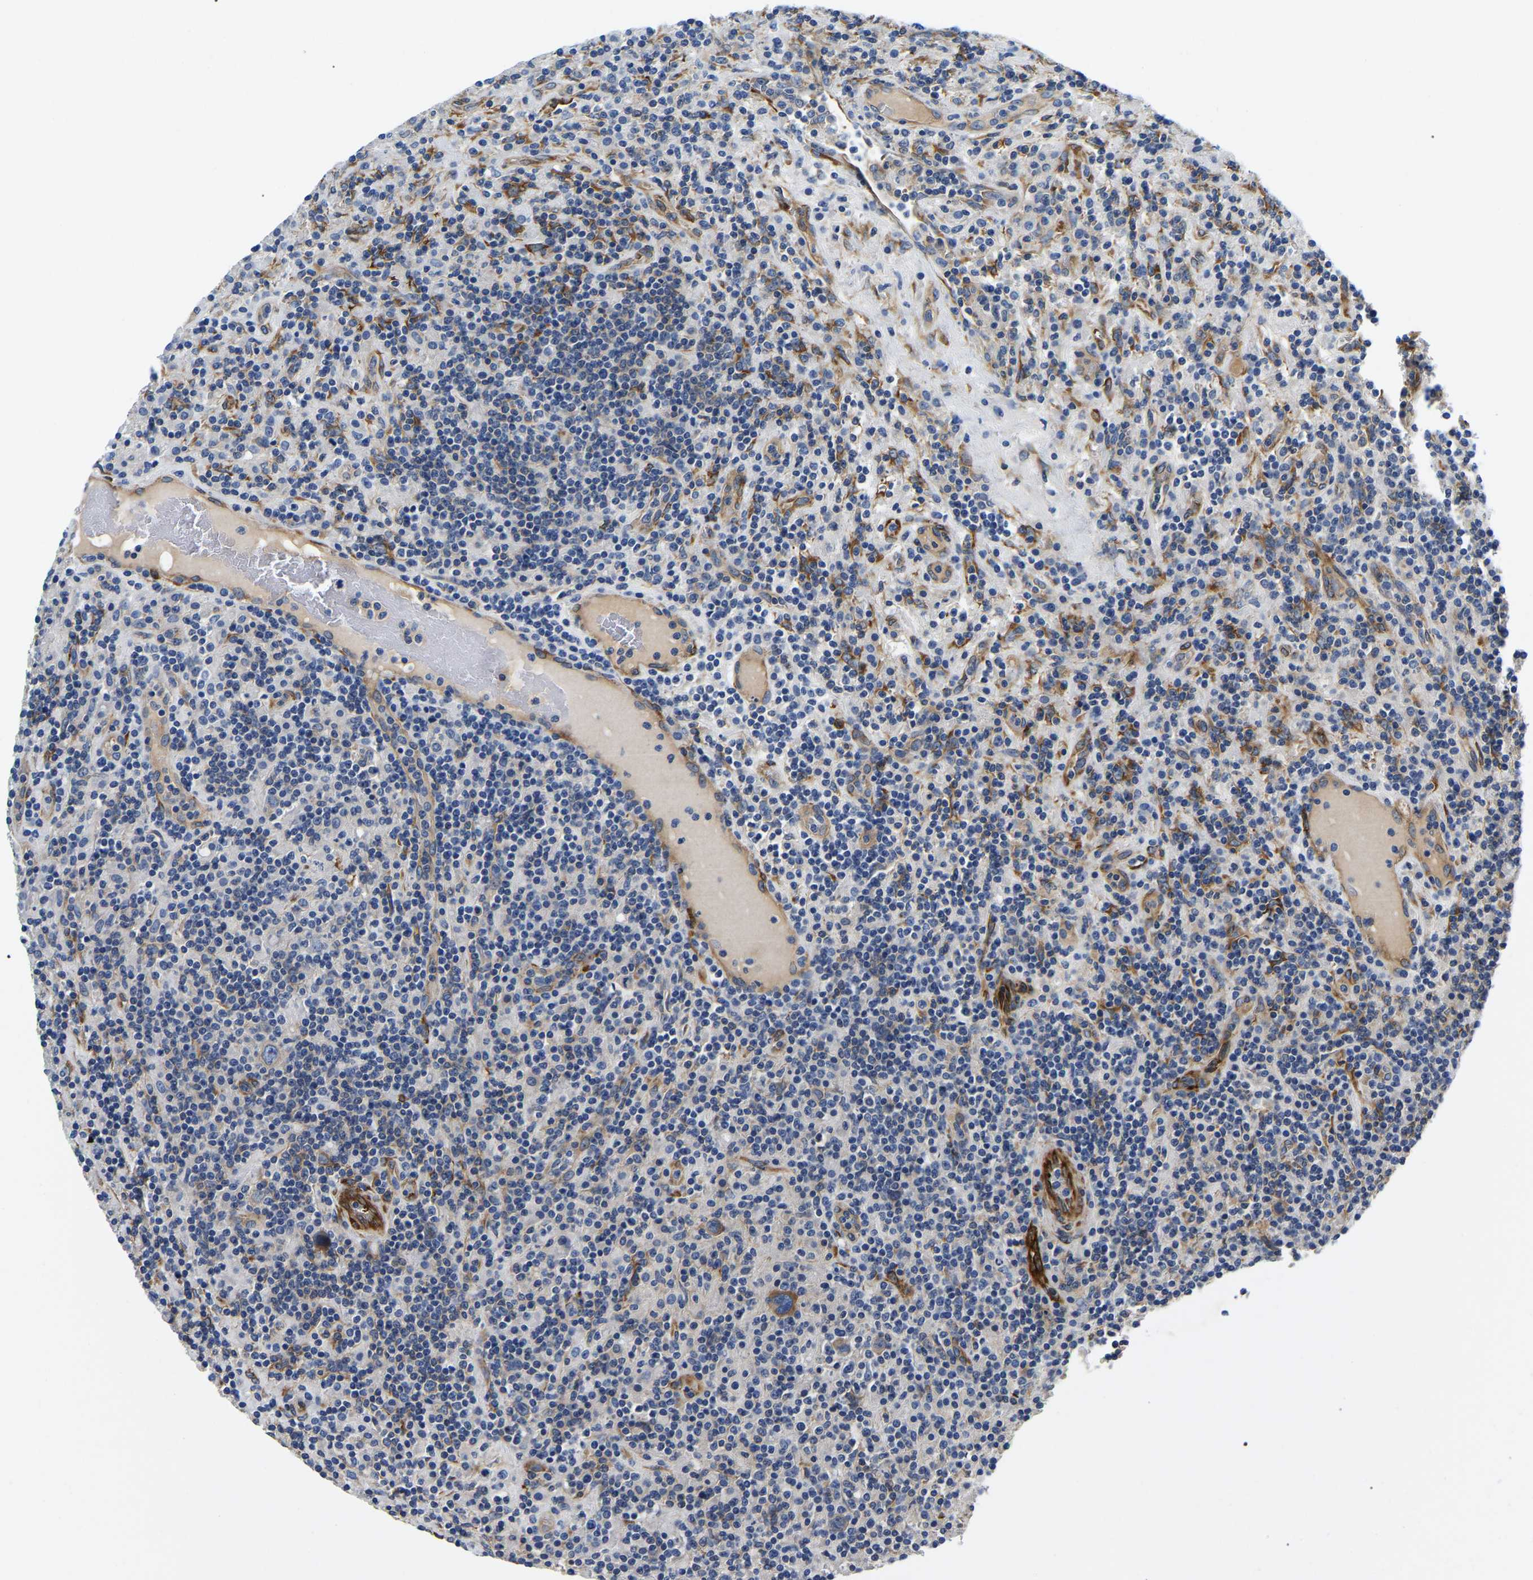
{"staining": {"intensity": "negative", "quantity": "none", "location": "none"}, "tissue": "lymphoma", "cell_type": "Tumor cells", "image_type": "cancer", "snomed": [{"axis": "morphology", "description": "Hodgkin's disease, NOS"}, {"axis": "topography", "description": "Lymph node"}], "caption": "Immunohistochemistry (IHC) of human Hodgkin's disease demonstrates no expression in tumor cells.", "gene": "DUSP8", "patient": {"sex": "male", "age": 70}}